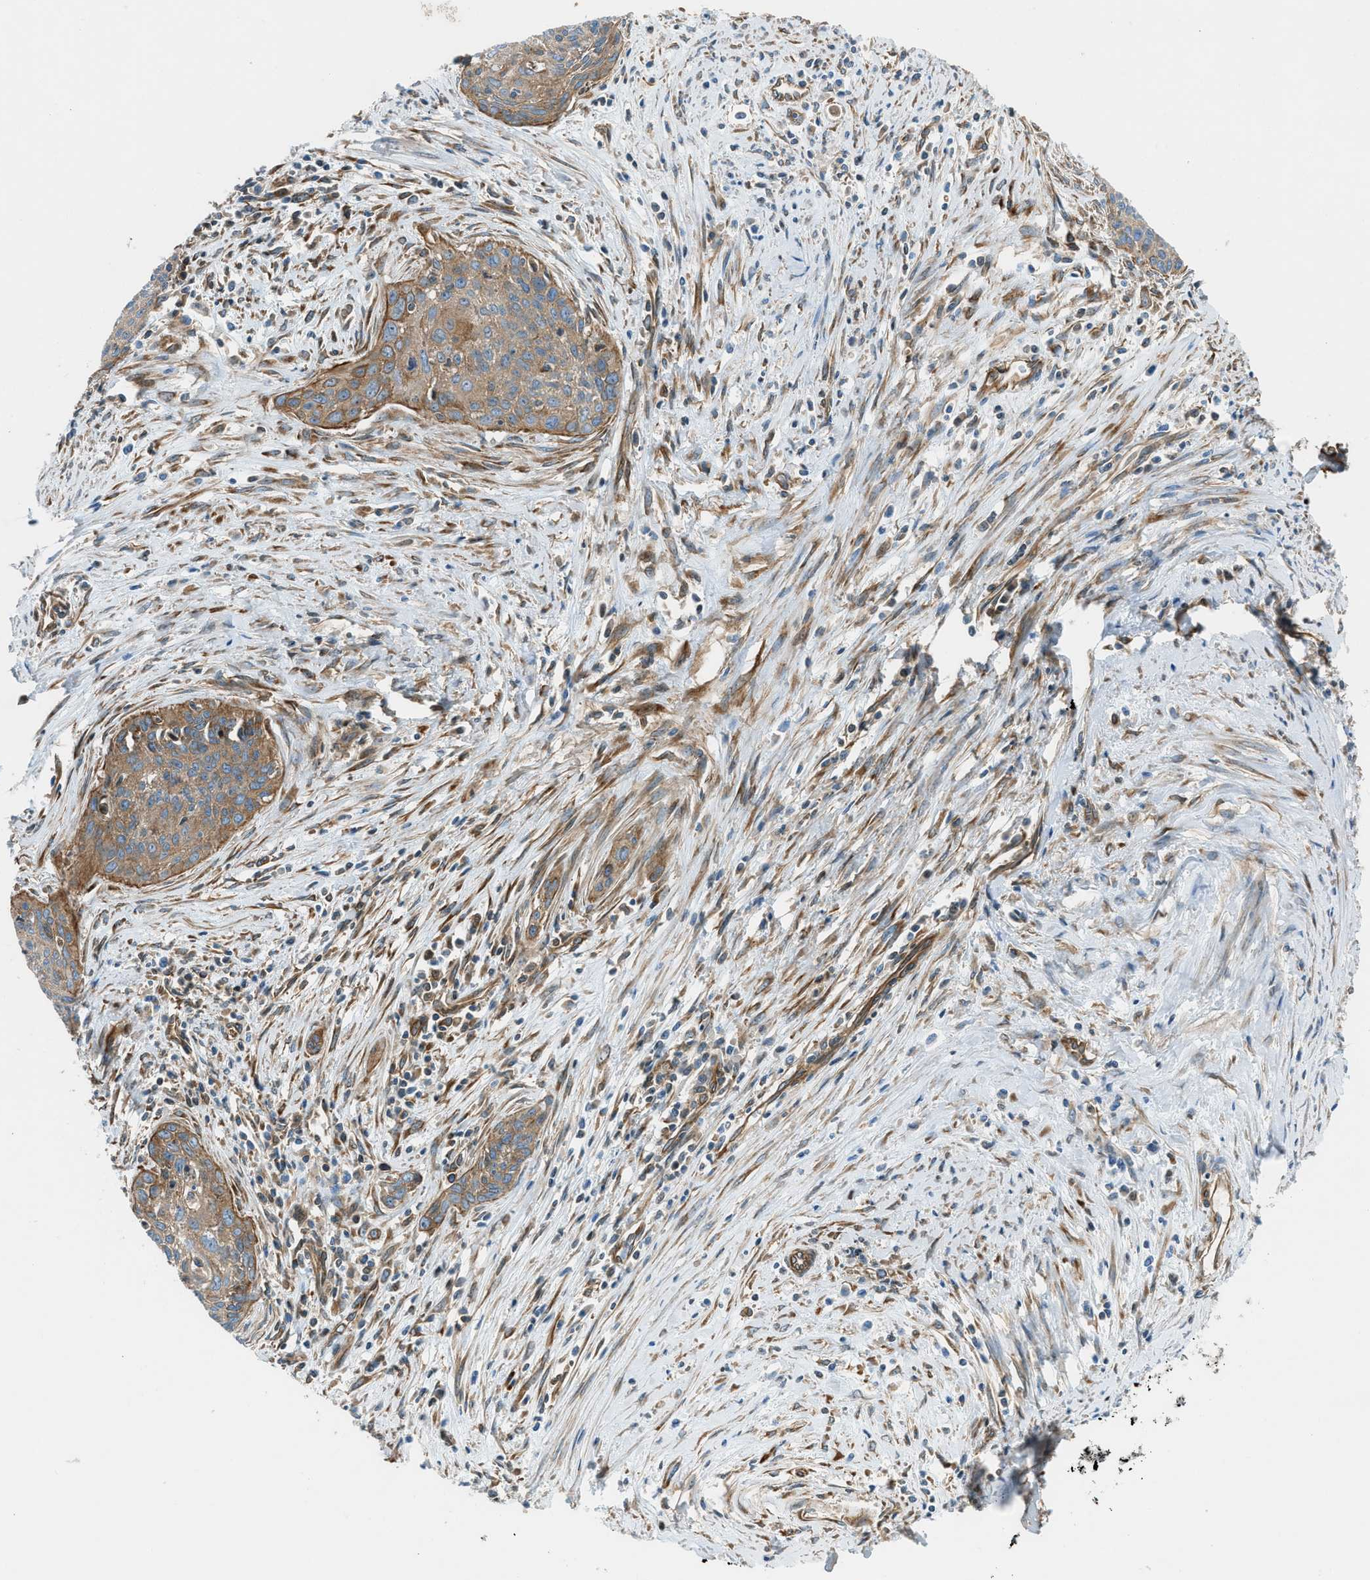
{"staining": {"intensity": "moderate", "quantity": ">75%", "location": "cytoplasmic/membranous"}, "tissue": "cervical cancer", "cell_type": "Tumor cells", "image_type": "cancer", "snomed": [{"axis": "morphology", "description": "Squamous cell carcinoma, NOS"}, {"axis": "topography", "description": "Cervix"}], "caption": "DAB immunohistochemical staining of human squamous cell carcinoma (cervical) demonstrates moderate cytoplasmic/membranous protein expression in approximately >75% of tumor cells.", "gene": "DMAC1", "patient": {"sex": "female", "age": 55}}